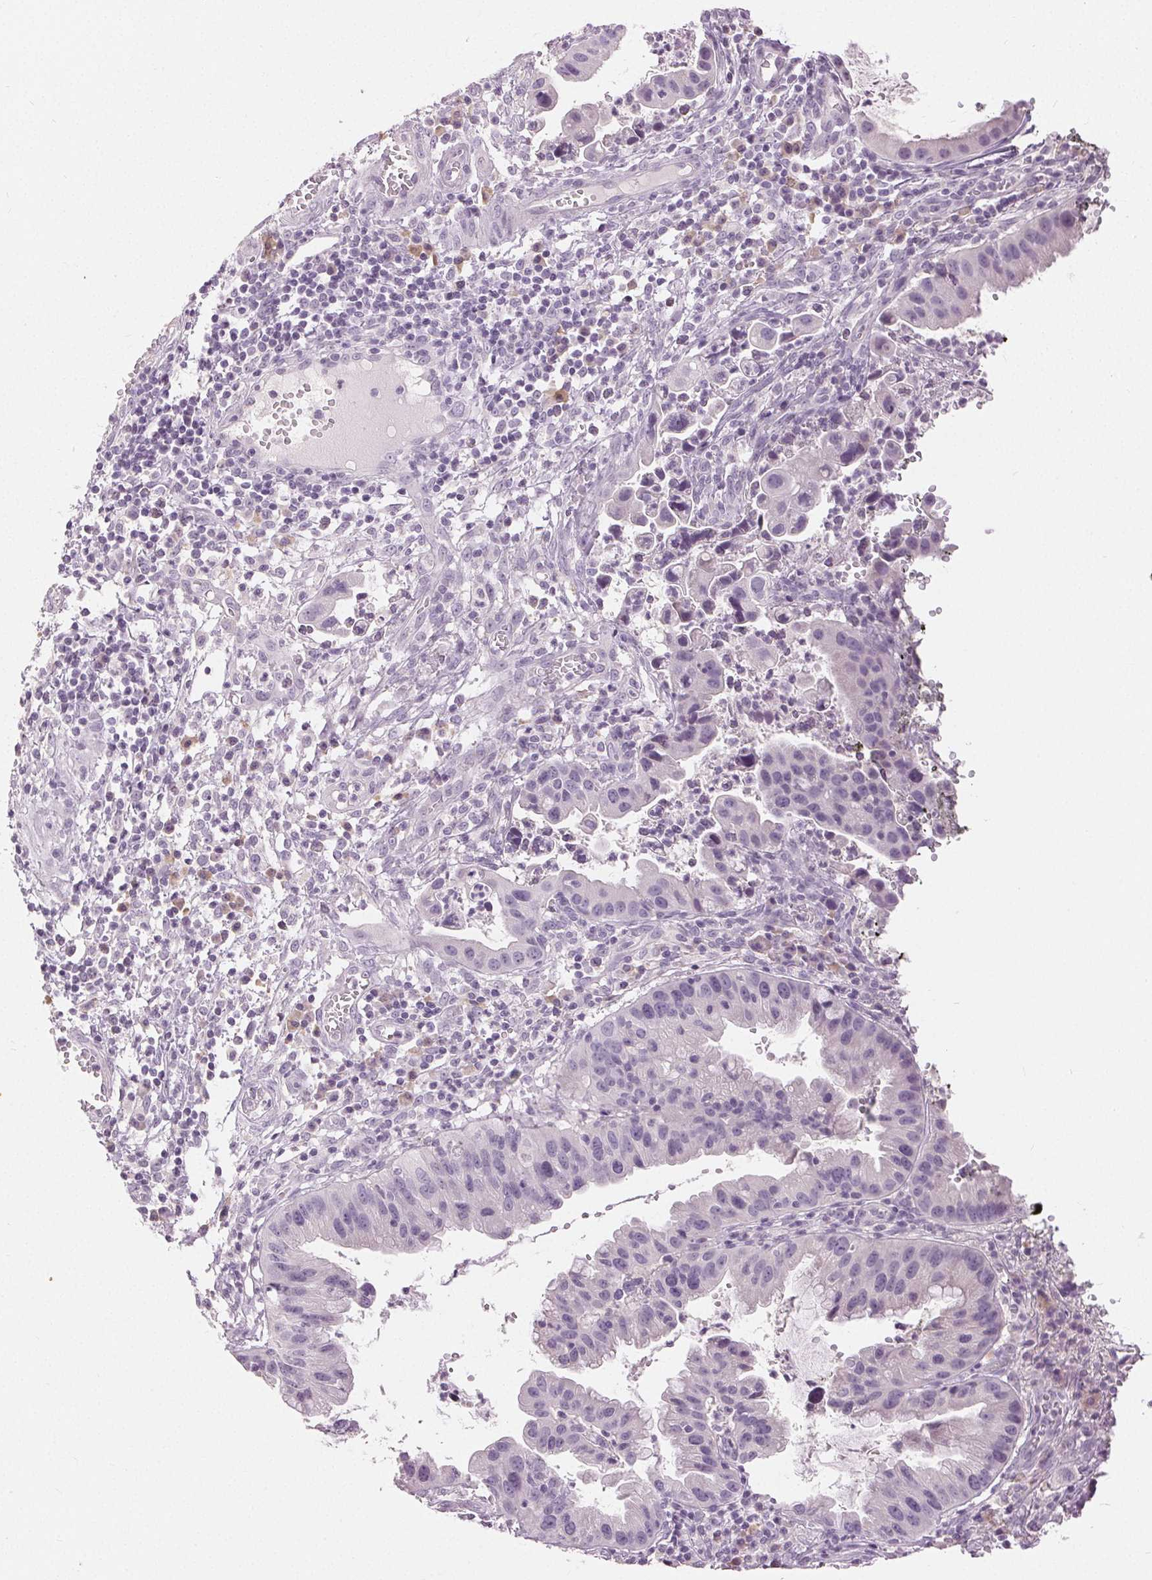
{"staining": {"intensity": "negative", "quantity": "none", "location": "none"}, "tissue": "cervical cancer", "cell_type": "Tumor cells", "image_type": "cancer", "snomed": [{"axis": "morphology", "description": "Adenocarcinoma, NOS"}, {"axis": "topography", "description": "Cervix"}], "caption": "Protein analysis of cervical cancer (adenocarcinoma) displays no significant staining in tumor cells. Brightfield microscopy of immunohistochemistry (IHC) stained with DAB (brown) and hematoxylin (blue), captured at high magnification.", "gene": "DSG3", "patient": {"sex": "female", "age": 34}}